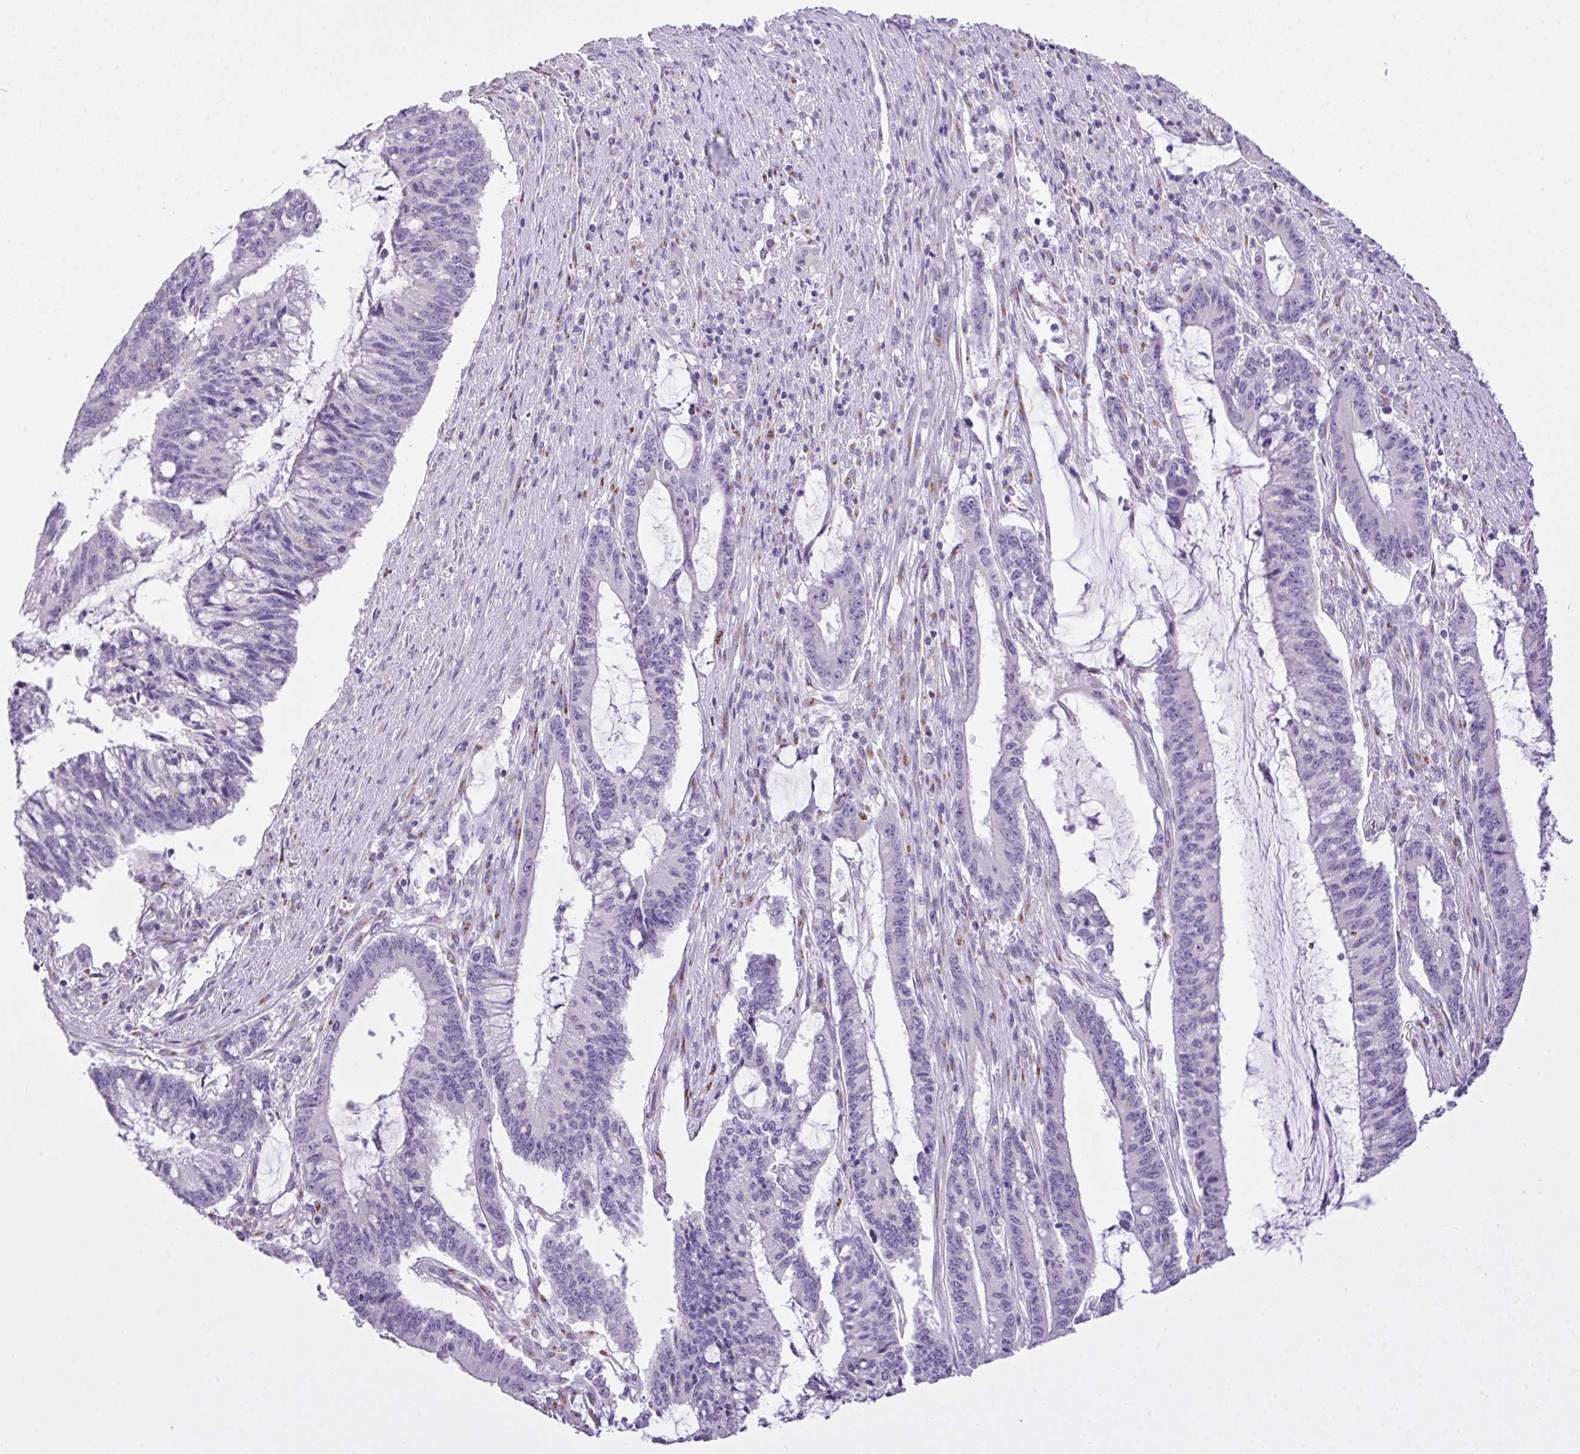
{"staining": {"intensity": "negative", "quantity": "none", "location": "none"}, "tissue": "pancreatic cancer", "cell_type": "Tumor cells", "image_type": "cancer", "snomed": [{"axis": "morphology", "description": "Adenocarcinoma, NOS"}, {"axis": "topography", "description": "Pancreas"}], "caption": "Immunohistochemistry (IHC) image of human pancreatic adenocarcinoma stained for a protein (brown), which demonstrates no positivity in tumor cells. (DAB IHC with hematoxylin counter stain).", "gene": "FAM43A", "patient": {"sex": "female", "age": 50}}